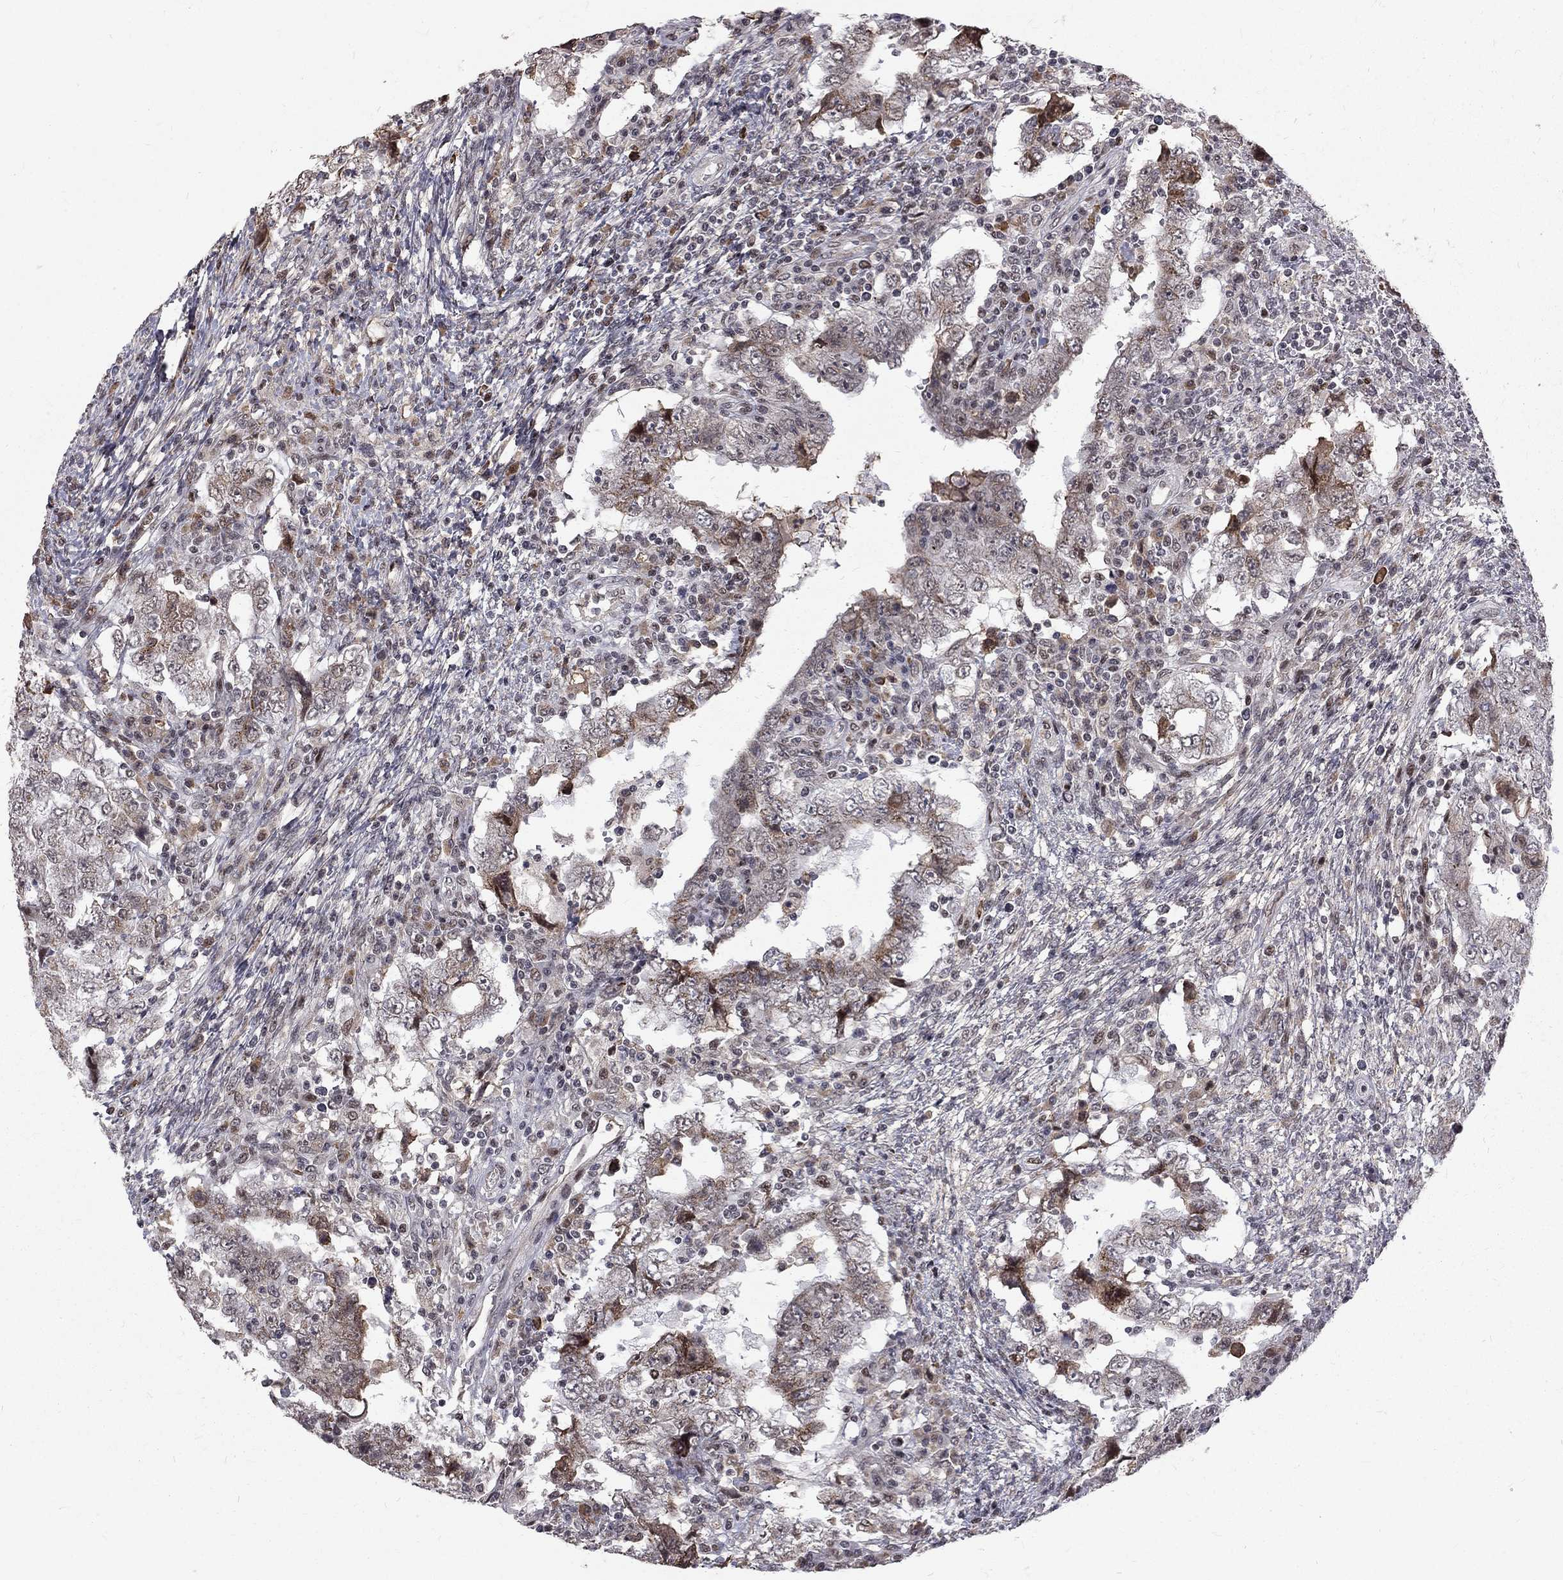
{"staining": {"intensity": "moderate", "quantity": "<25%", "location": "cytoplasmic/membranous"}, "tissue": "testis cancer", "cell_type": "Tumor cells", "image_type": "cancer", "snomed": [{"axis": "morphology", "description": "Carcinoma, Embryonal, NOS"}, {"axis": "topography", "description": "Testis"}], "caption": "Embryonal carcinoma (testis) stained with a brown dye exhibits moderate cytoplasmic/membranous positive staining in approximately <25% of tumor cells.", "gene": "TCEAL1", "patient": {"sex": "male", "age": 26}}